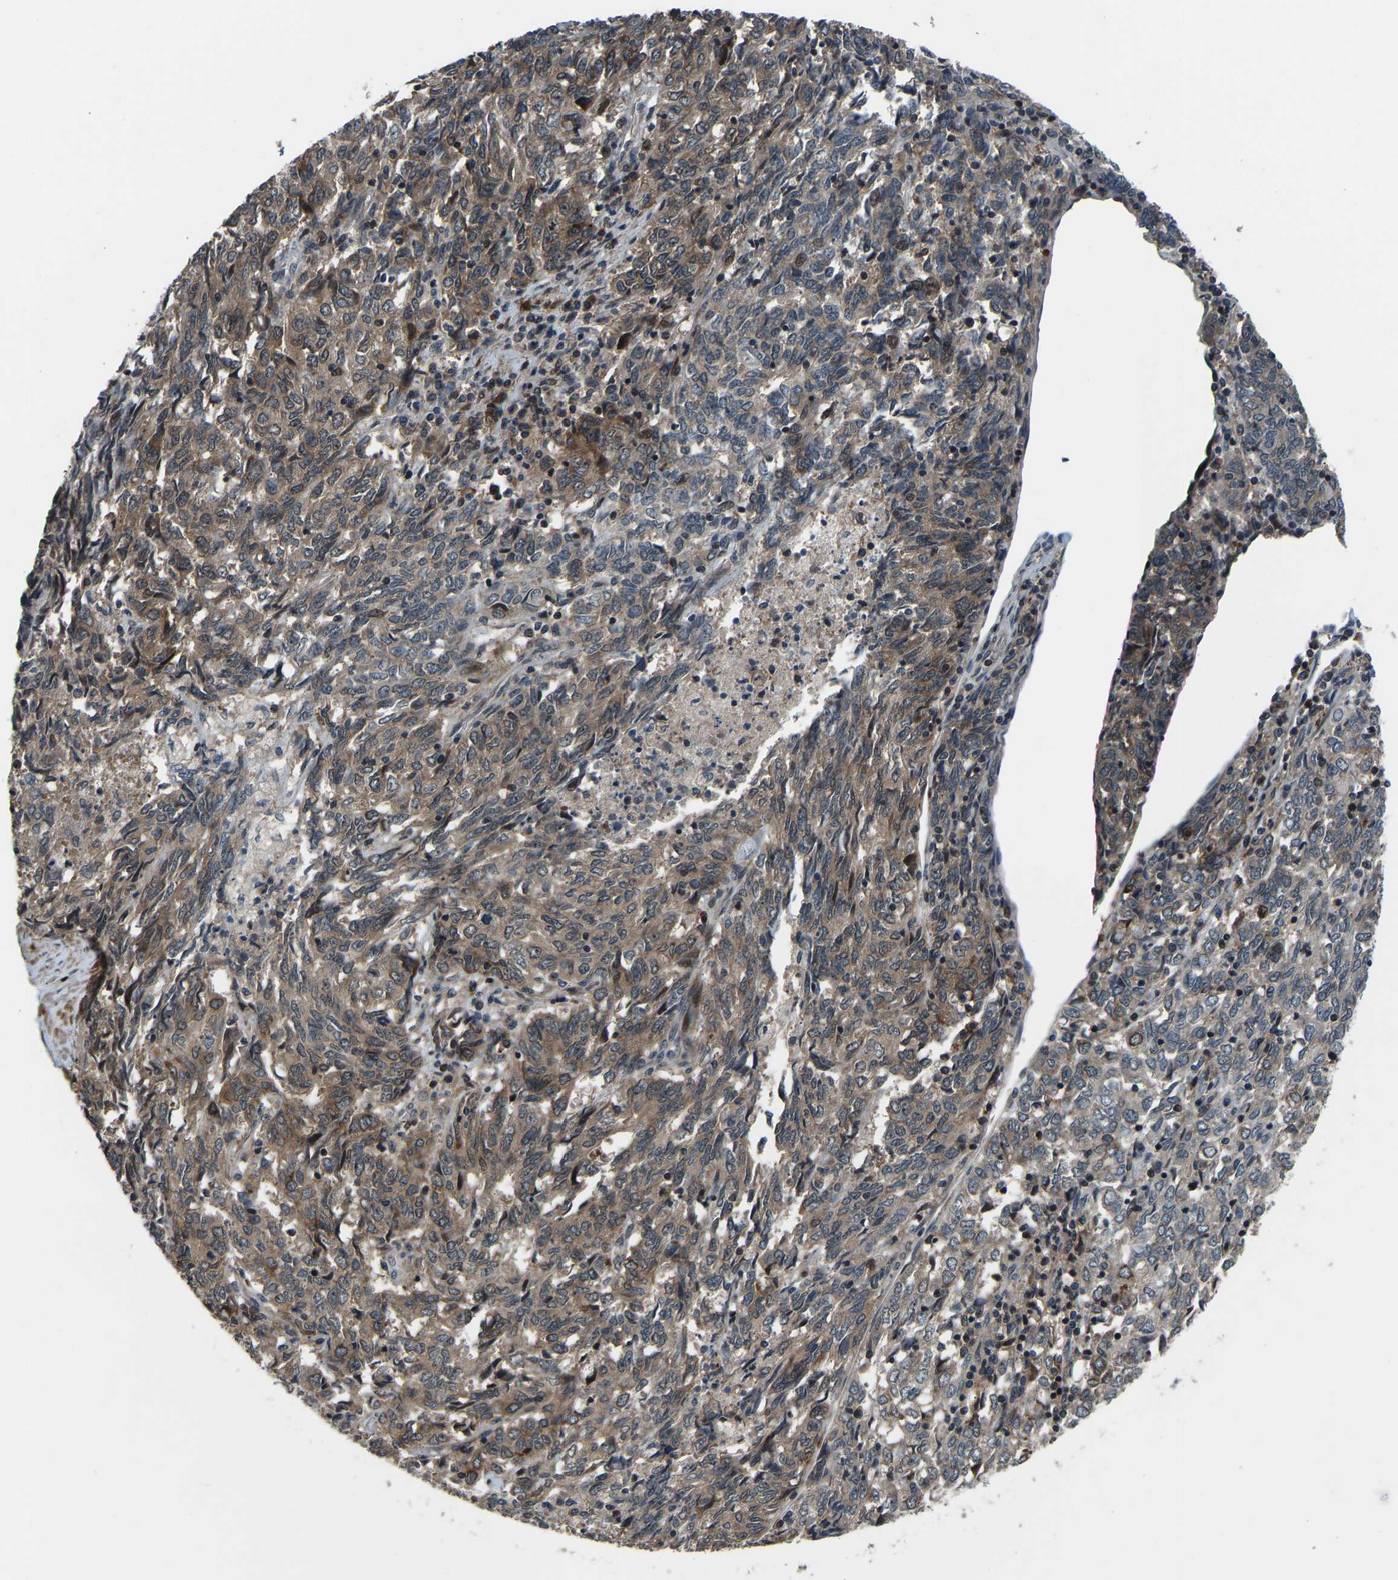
{"staining": {"intensity": "moderate", "quantity": ">75%", "location": "cytoplasmic/membranous"}, "tissue": "endometrial cancer", "cell_type": "Tumor cells", "image_type": "cancer", "snomed": [{"axis": "morphology", "description": "Adenocarcinoma, NOS"}, {"axis": "topography", "description": "Endometrium"}], "caption": "High-power microscopy captured an immunohistochemistry (IHC) photomicrograph of endometrial adenocarcinoma, revealing moderate cytoplasmic/membranous staining in approximately >75% of tumor cells.", "gene": "RLIM", "patient": {"sex": "female", "age": 80}}